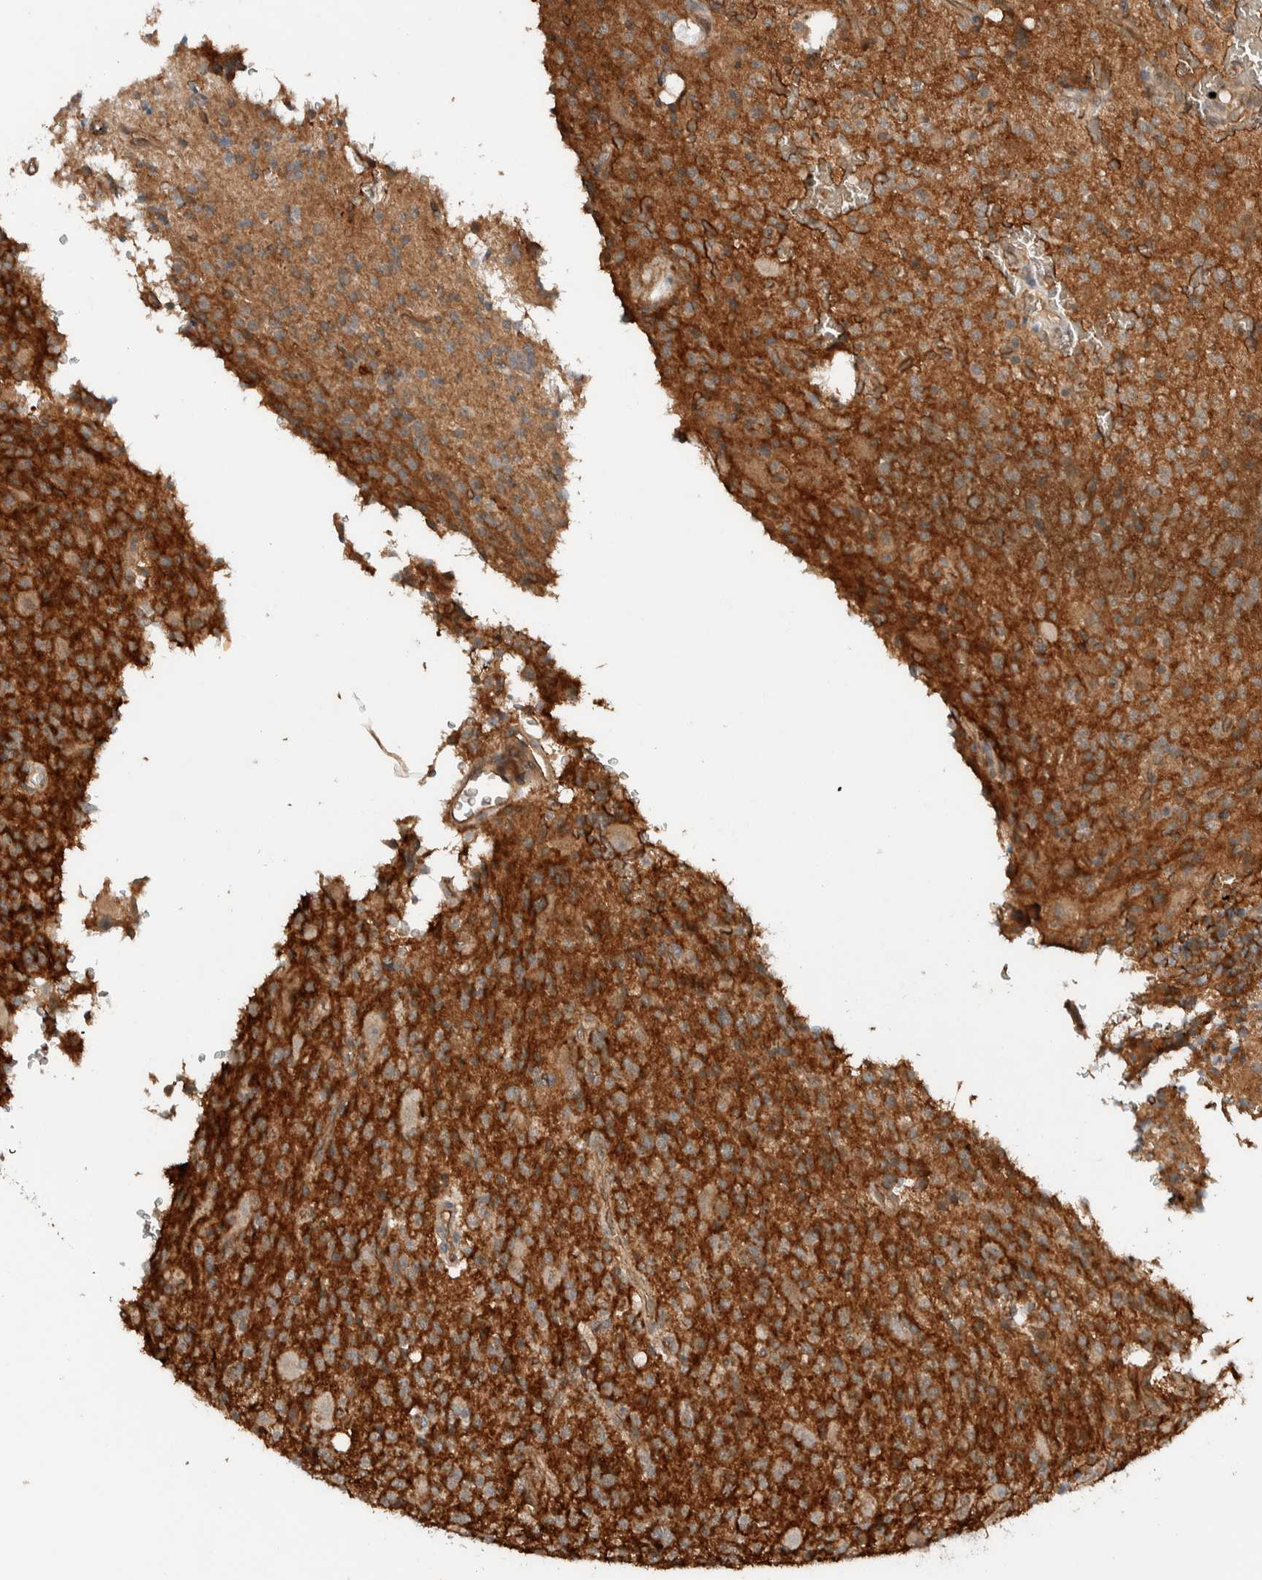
{"staining": {"intensity": "moderate", "quantity": ">75%", "location": "cytoplasmic/membranous"}, "tissue": "glioma", "cell_type": "Tumor cells", "image_type": "cancer", "snomed": [{"axis": "morphology", "description": "Glioma, malignant, High grade"}, {"axis": "topography", "description": "Brain"}], "caption": "Human glioma stained with a protein marker exhibits moderate staining in tumor cells.", "gene": "ARMC7", "patient": {"sex": "male", "age": 34}}